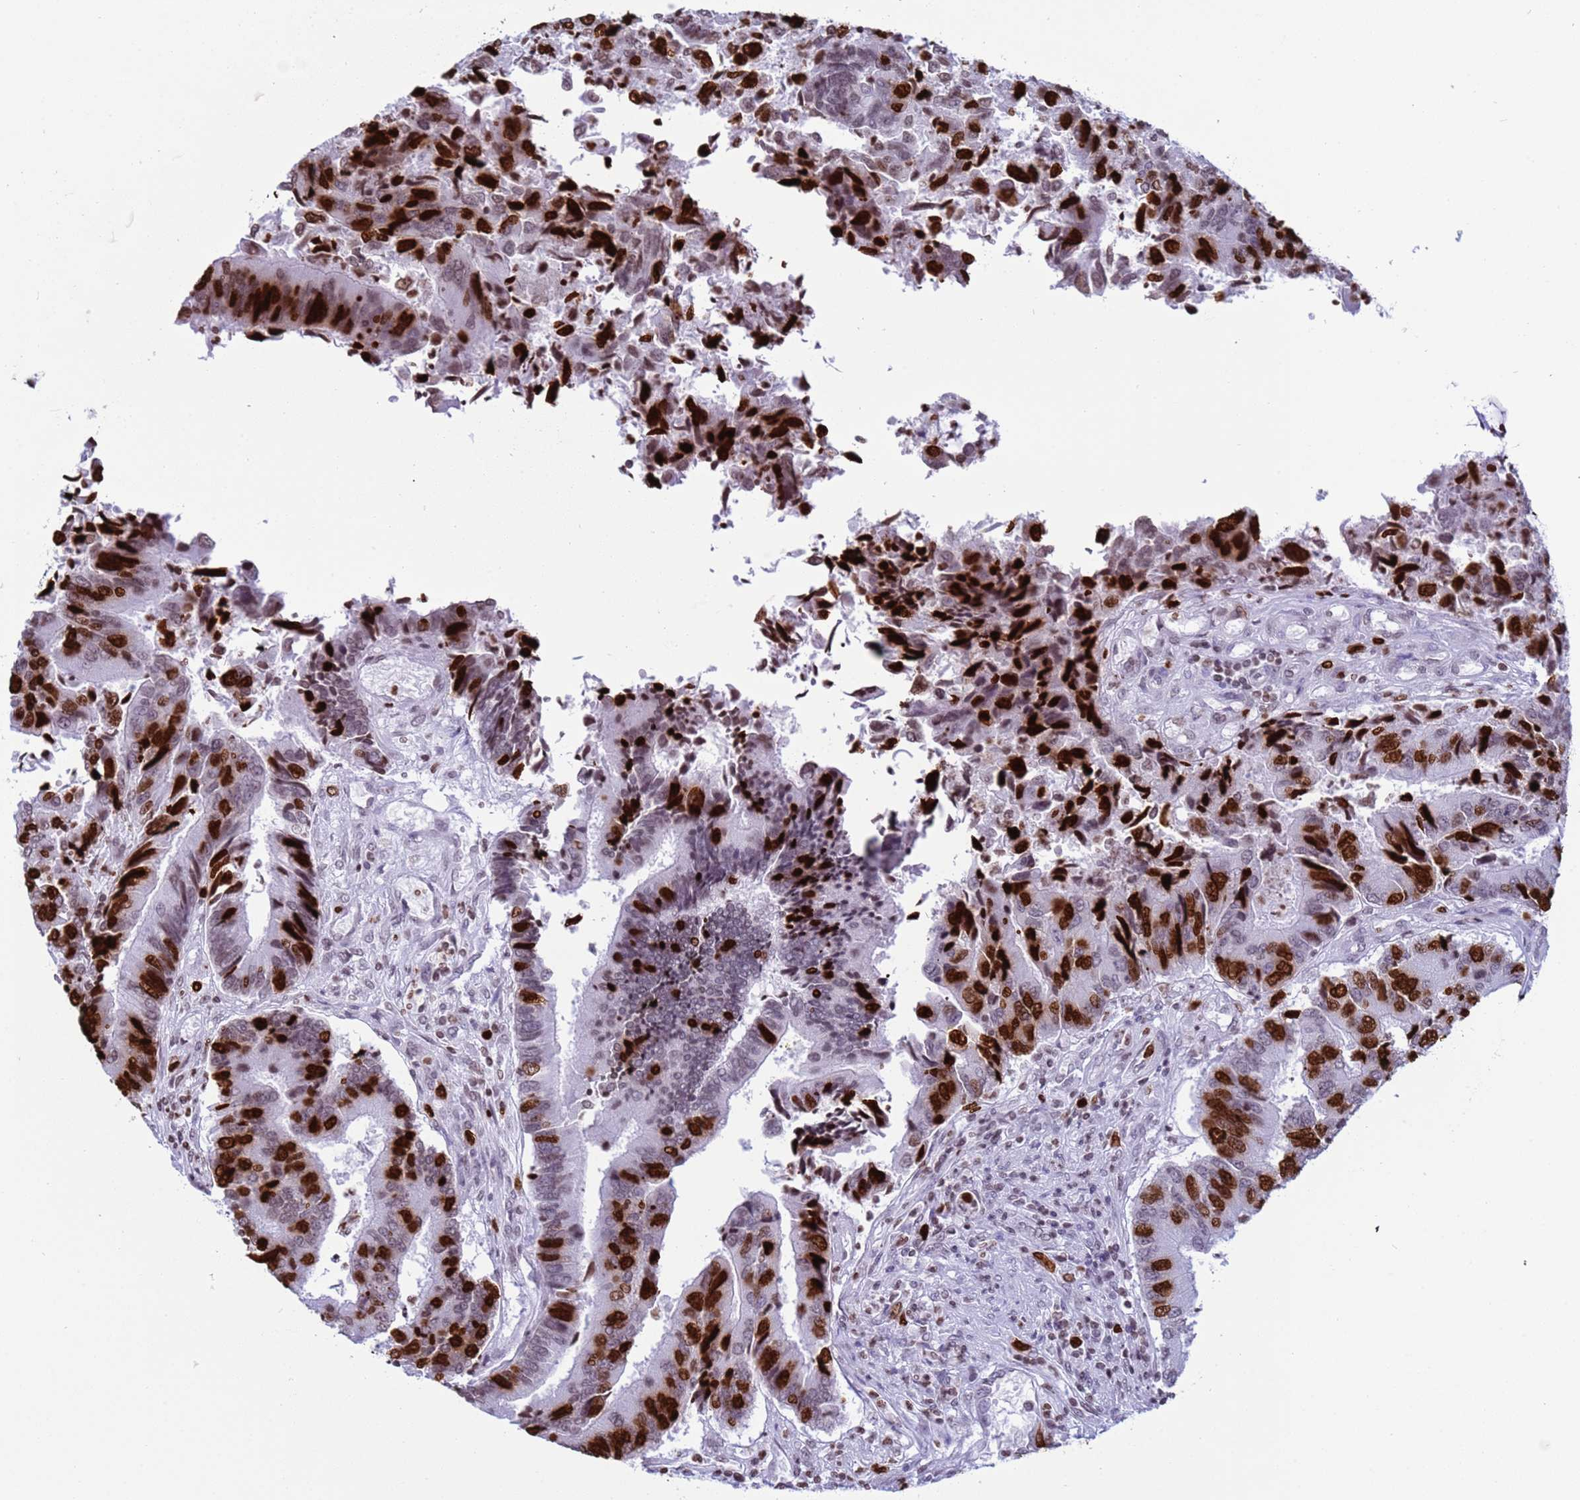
{"staining": {"intensity": "strong", "quantity": "25%-75%", "location": "nuclear"}, "tissue": "colorectal cancer", "cell_type": "Tumor cells", "image_type": "cancer", "snomed": [{"axis": "morphology", "description": "Adenocarcinoma, NOS"}, {"axis": "topography", "description": "Colon"}], "caption": "Protein analysis of colorectal cancer tissue shows strong nuclear positivity in approximately 25%-75% of tumor cells. The staining is performed using DAB brown chromogen to label protein expression. The nuclei are counter-stained blue using hematoxylin.", "gene": "H4C8", "patient": {"sex": "female", "age": 67}}